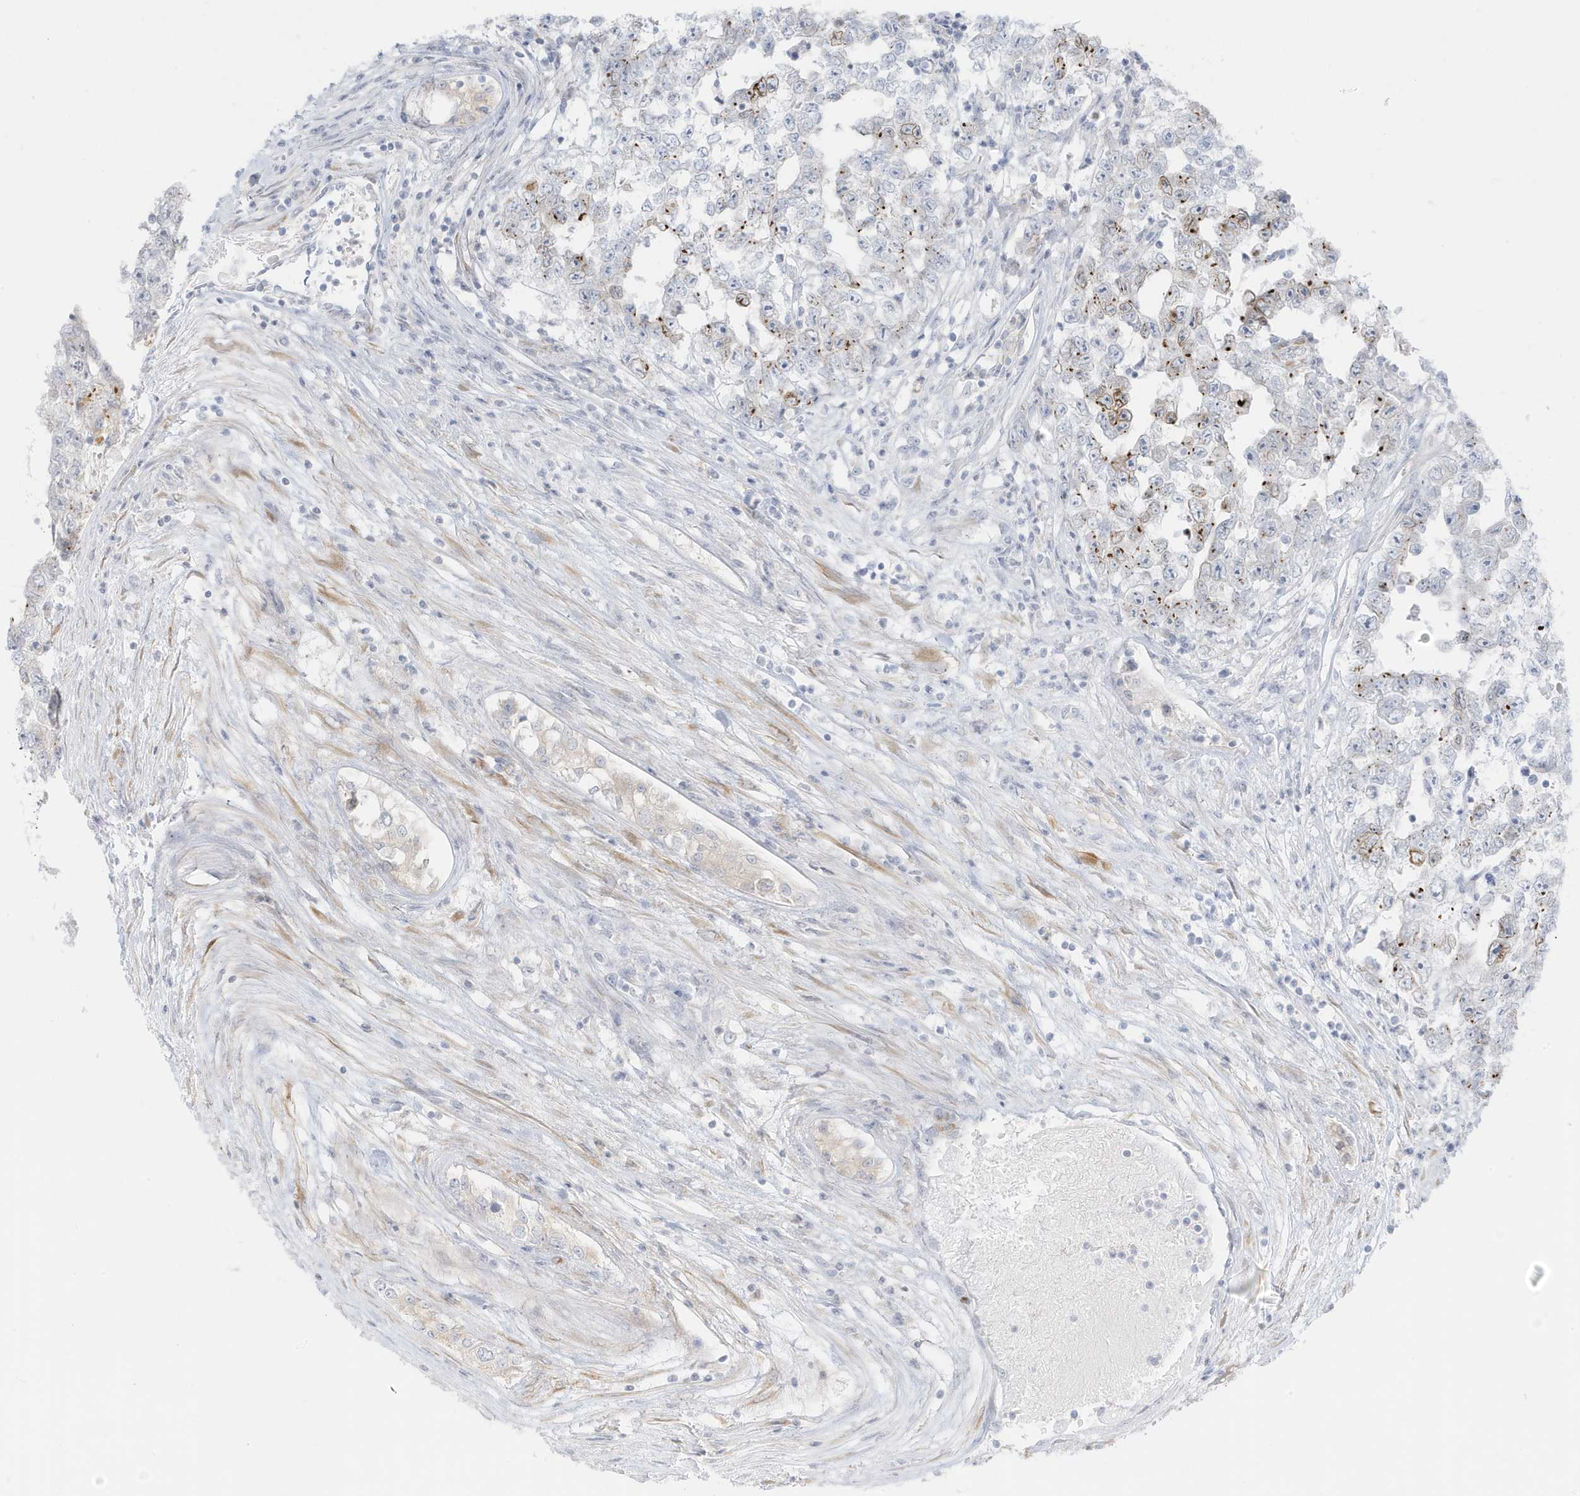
{"staining": {"intensity": "moderate", "quantity": "<25%", "location": "cytoplasmic/membranous"}, "tissue": "testis cancer", "cell_type": "Tumor cells", "image_type": "cancer", "snomed": [{"axis": "morphology", "description": "Carcinoma, Embryonal, NOS"}, {"axis": "topography", "description": "Testis"}], "caption": "Protein staining by immunohistochemistry displays moderate cytoplasmic/membranous staining in about <25% of tumor cells in embryonal carcinoma (testis). (Stains: DAB (3,3'-diaminobenzidine) in brown, nuclei in blue, Microscopy: brightfield microscopy at high magnification).", "gene": "MCOLN1", "patient": {"sex": "male", "age": 25}}